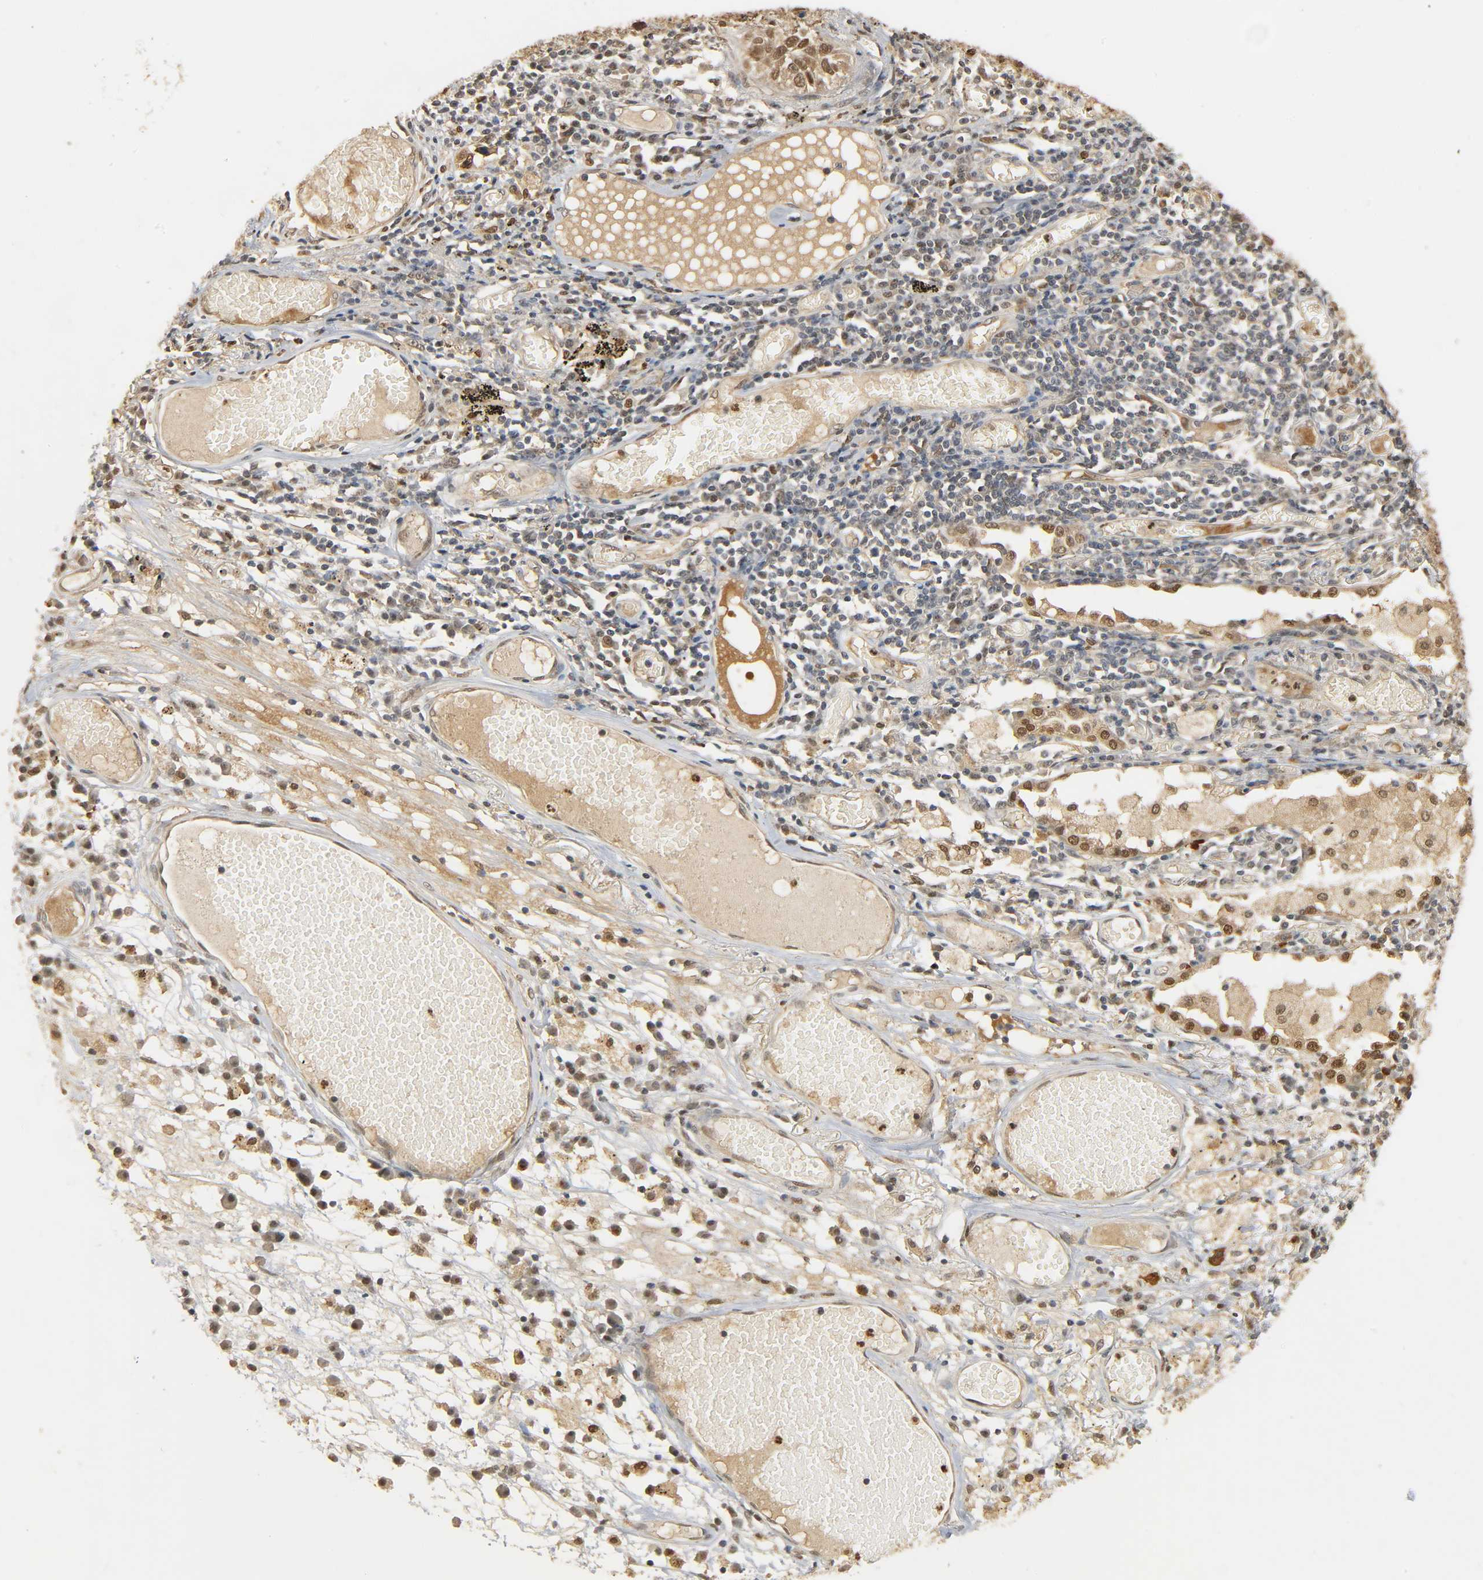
{"staining": {"intensity": "moderate", "quantity": ">75%", "location": "cytoplasmic/membranous,nuclear"}, "tissue": "lung cancer", "cell_type": "Tumor cells", "image_type": "cancer", "snomed": [{"axis": "morphology", "description": "Squamous cell carcinoma, NOS"}, {"axis": "topography", "description": "Lung"}], "caption": "IHC staining of squamous cell carcinoma (lung), which shows medium levels of moderate cytoplasmic/membranous and nuclear expression in about >75% of tumor cells indicating moderate cytoplasmic/membranous and nuclear protein staining. The staining was performed using DAB (brown) for protein detection and nuclei were counterstained in hematoxylin (blue).", "gene": "ZFPM2", "patient": {"sex": "male", "age": 71}}